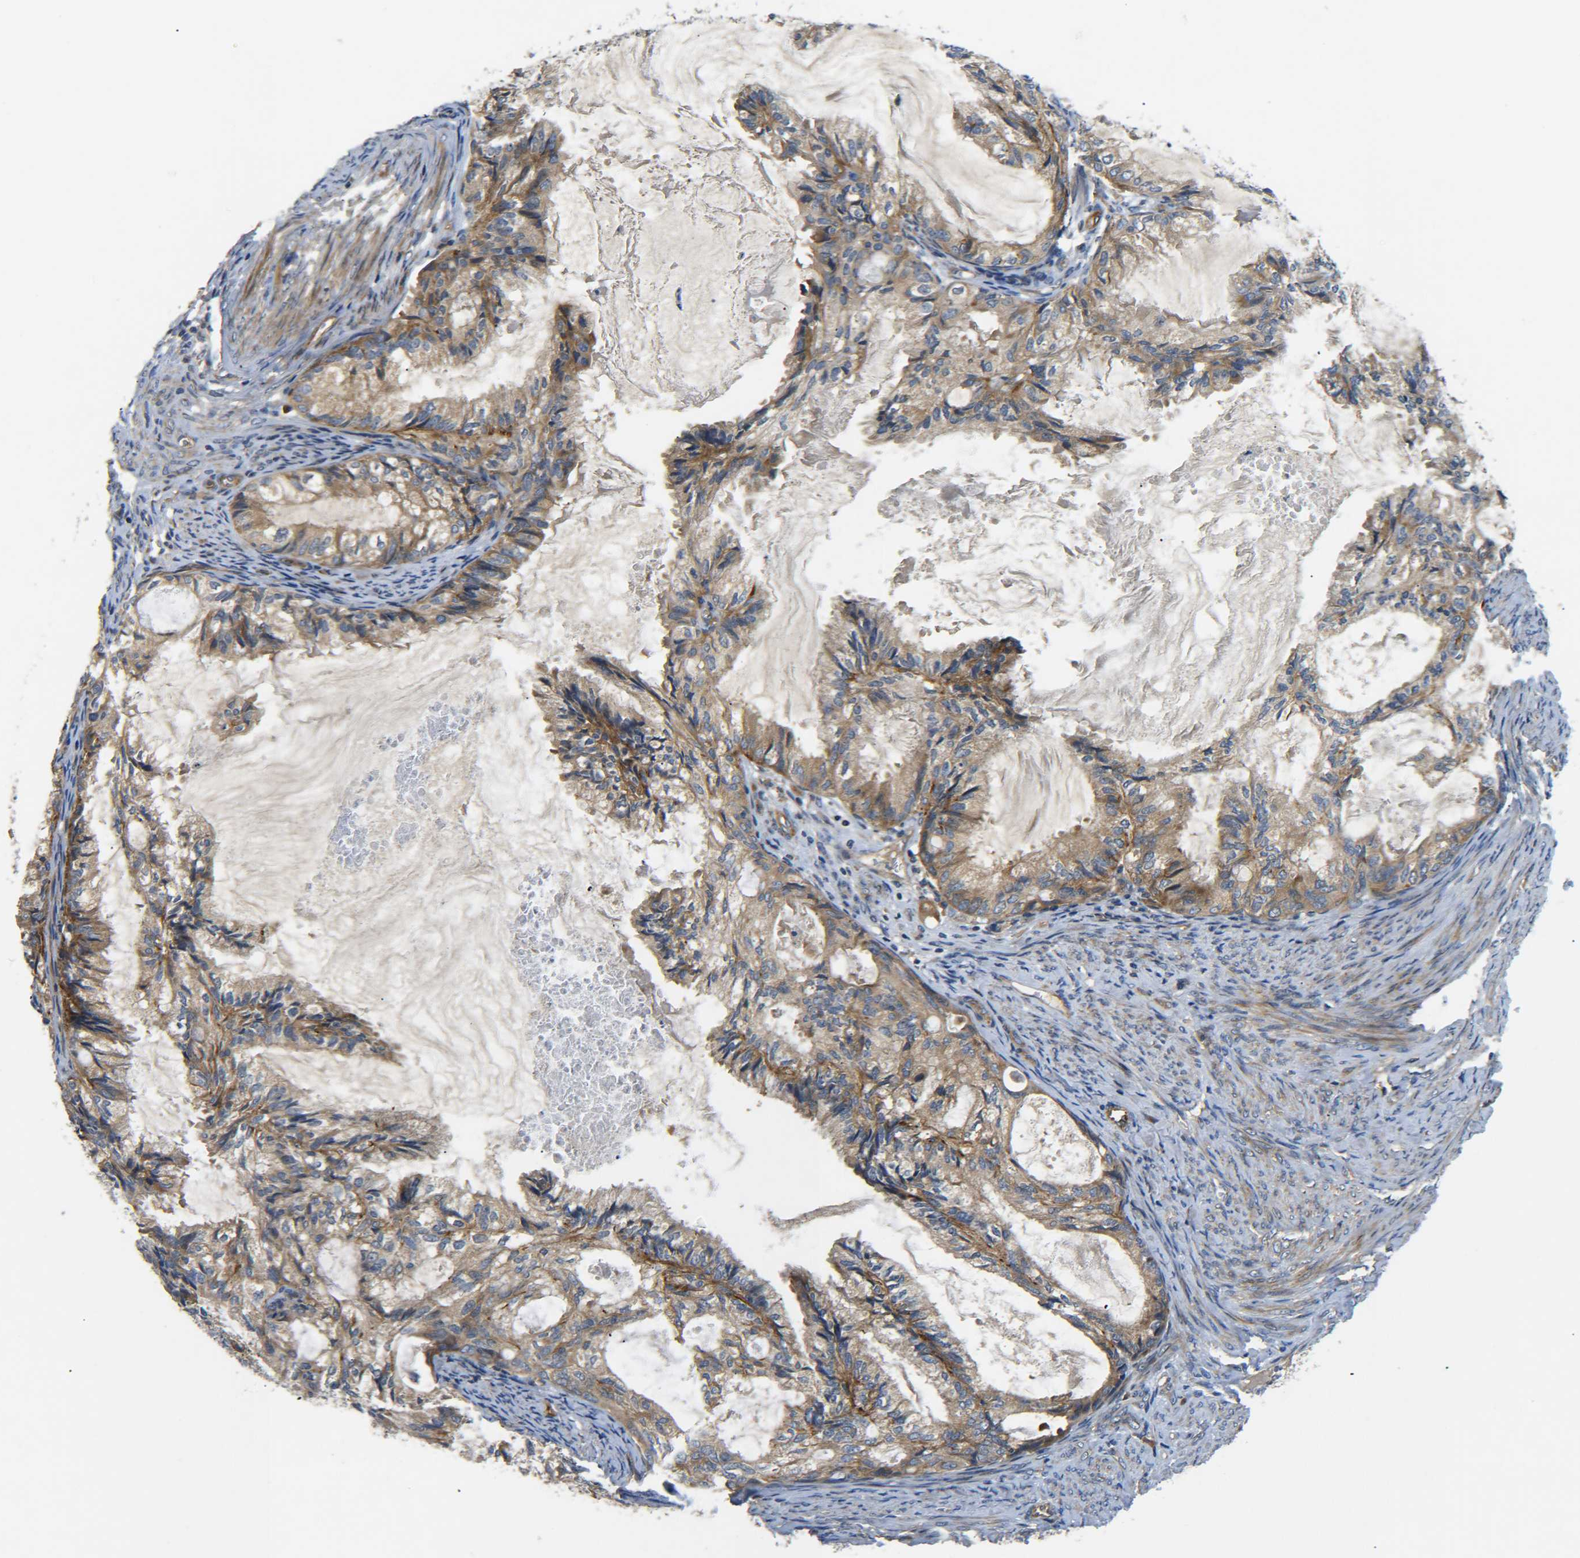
{"staining": {"intensity": "moderate", "quantity": ">75%", "location": "cytoplasmic/membranous"}, "tissue": "cervical cancer", "cell_type": "Tumor cells", "image_type": "cancer", "snomed": [{"axis": "morphology", "description": "Normal tissue, NOS"}, {"axis": "morphology", "description": "Adenocarcinoma, NOS"}, {"axis": "topography", "description": "Cervix"}, {"axis": "topography", "description": "Endometrium"}], "caption": "Moderate cytoplasmic/membranous staining is seen in approximately >75% of tumor cells in cervical cancer. The staining was performed using DAB (3,3'-diaminobenzidine), with brown indicating positive protein expression. Nuclei are stained blue with hematoxylin.", "gene": "LRCH3", "patient": {"sex": "female", "age": 86}}